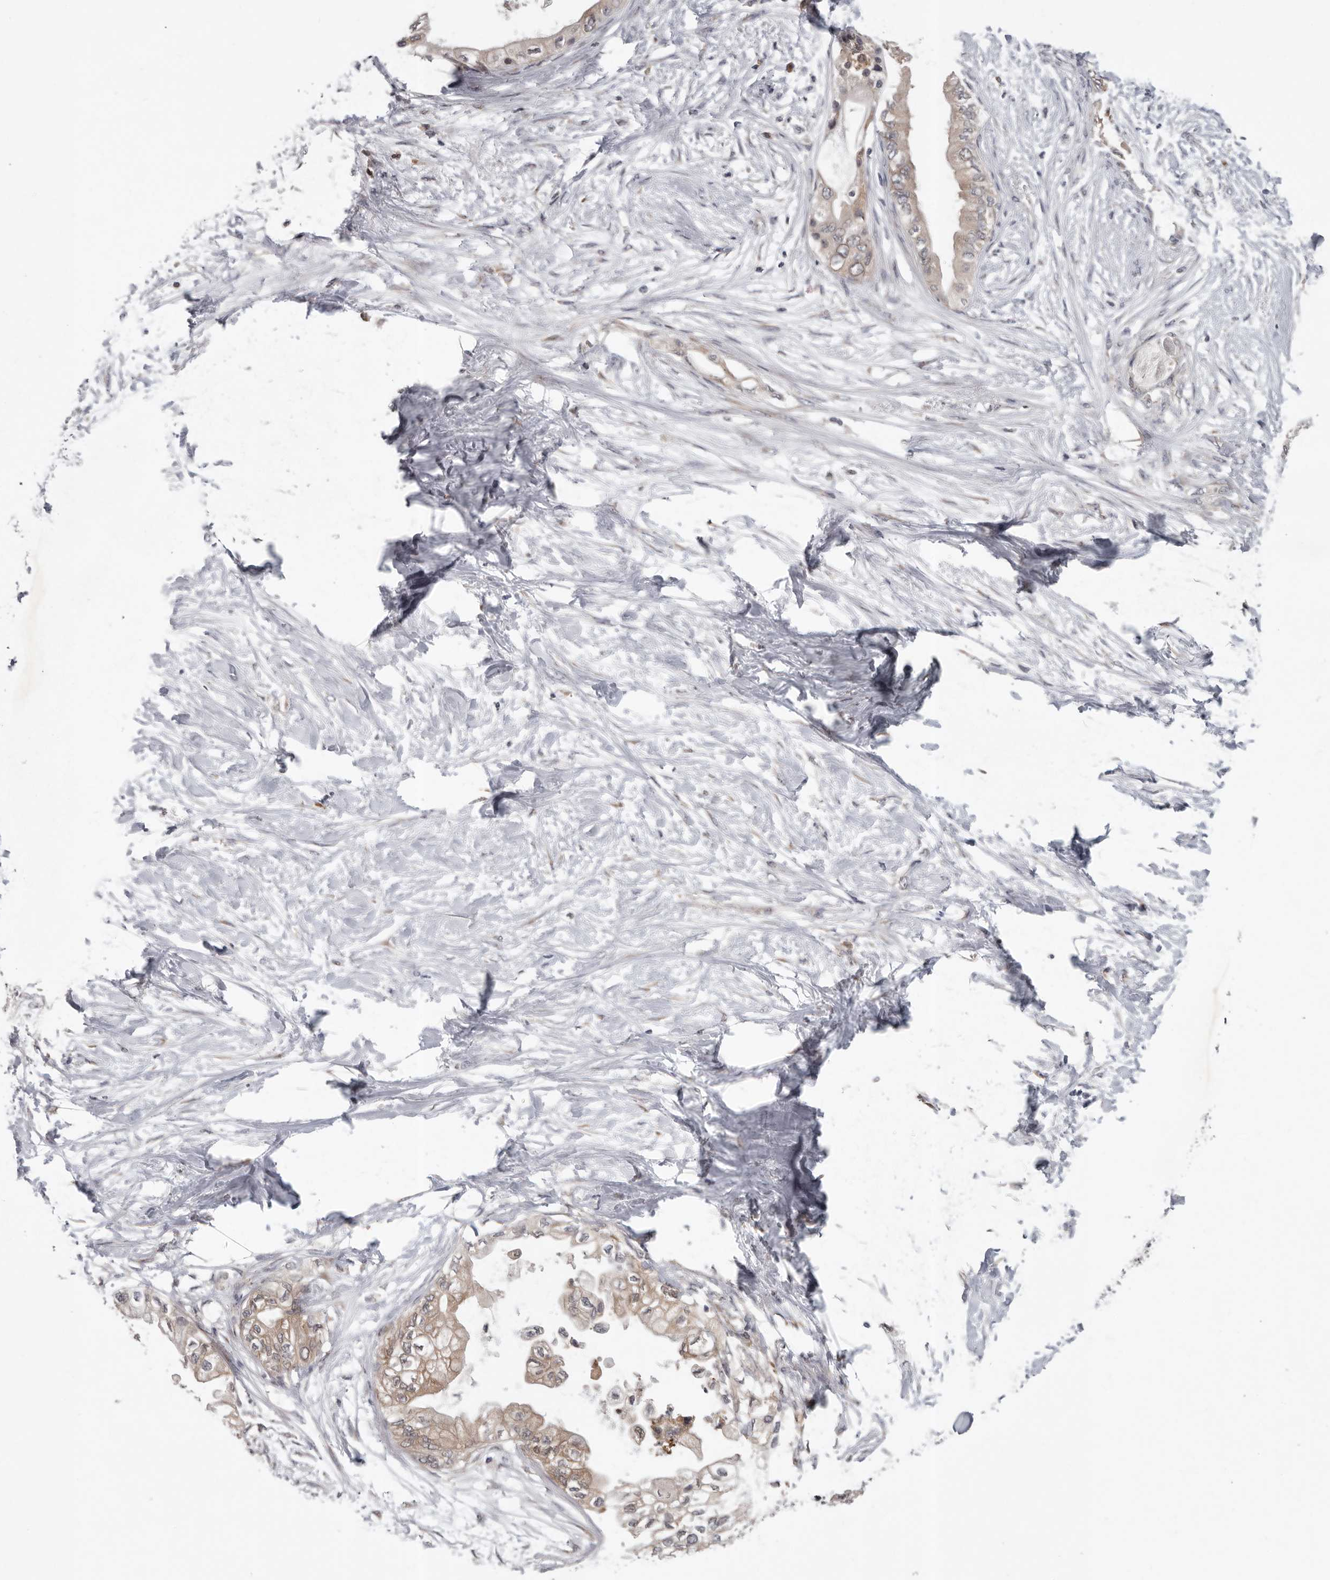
{"staining": {"intensity": "weak", "quantity": ">75%", "location": "cytoplasmic/membranous"}, "tissue": "pancreatic cancer", "cell_type": "Tumor cells", "image_type": "cancer", "snomed": [{"axis": "morphology", "description": "Normal tissue, NOS"}, {"axis": "morphology", "description": "Adenocarcinoma, NOS"}, {"axis": "topography", "description": "Pancreas"}, {"axis": "topography", "description": "Duodenum"}], "caption": "Protein expression analysis of human pancreatic adenocarcinoma reveals weak cytoplasmic/membranous staining in approximately >75% of tumor cells.", "gene": "RALGPS2", "patient": {"sex": "female", "age": 60}}